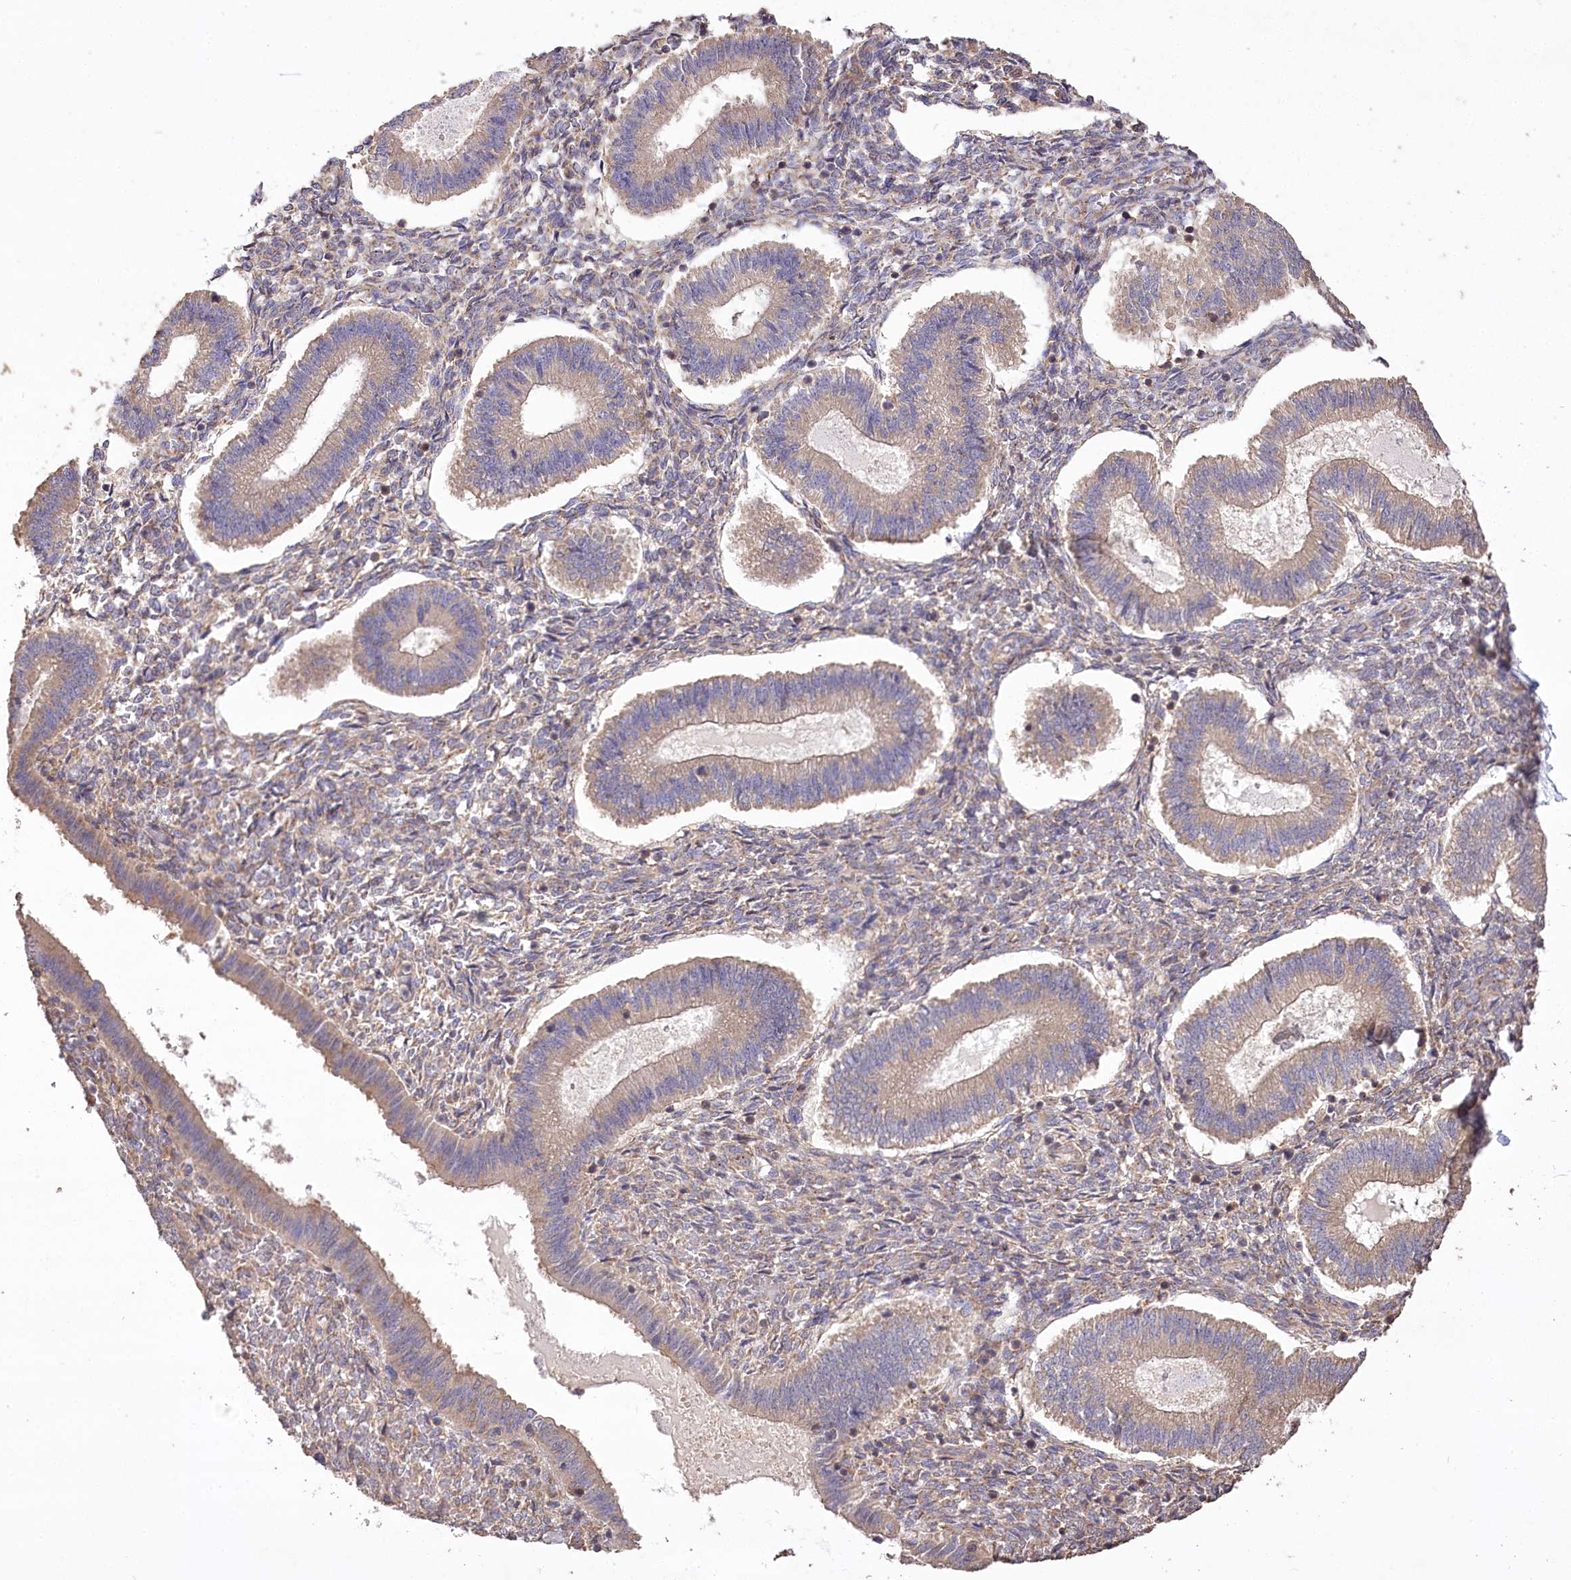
{"staining": {"intensity": "negative", "quantity": "none", "location": "none"}, "tissue": "endometrium", "cell_type": "Cells in endometrial stroma", "image_type": "normal", "snomed": [{"axis": "morphology", "description": "Normal tissue, NOS"}, {"axis": "topography", "description": "Endometrium"}], "caption": "Immunohistochemistry (IHC) image of normal endometrium: human endometrium stained with DAB reveals no significant protein staining in cells in endometrial stroma. The staining is performed using DAB brown chromogen with nuclei counter-stained in using hematoxylin.", "gene": "PRSS53", "patient": {"sex": "female", "age": 25}}